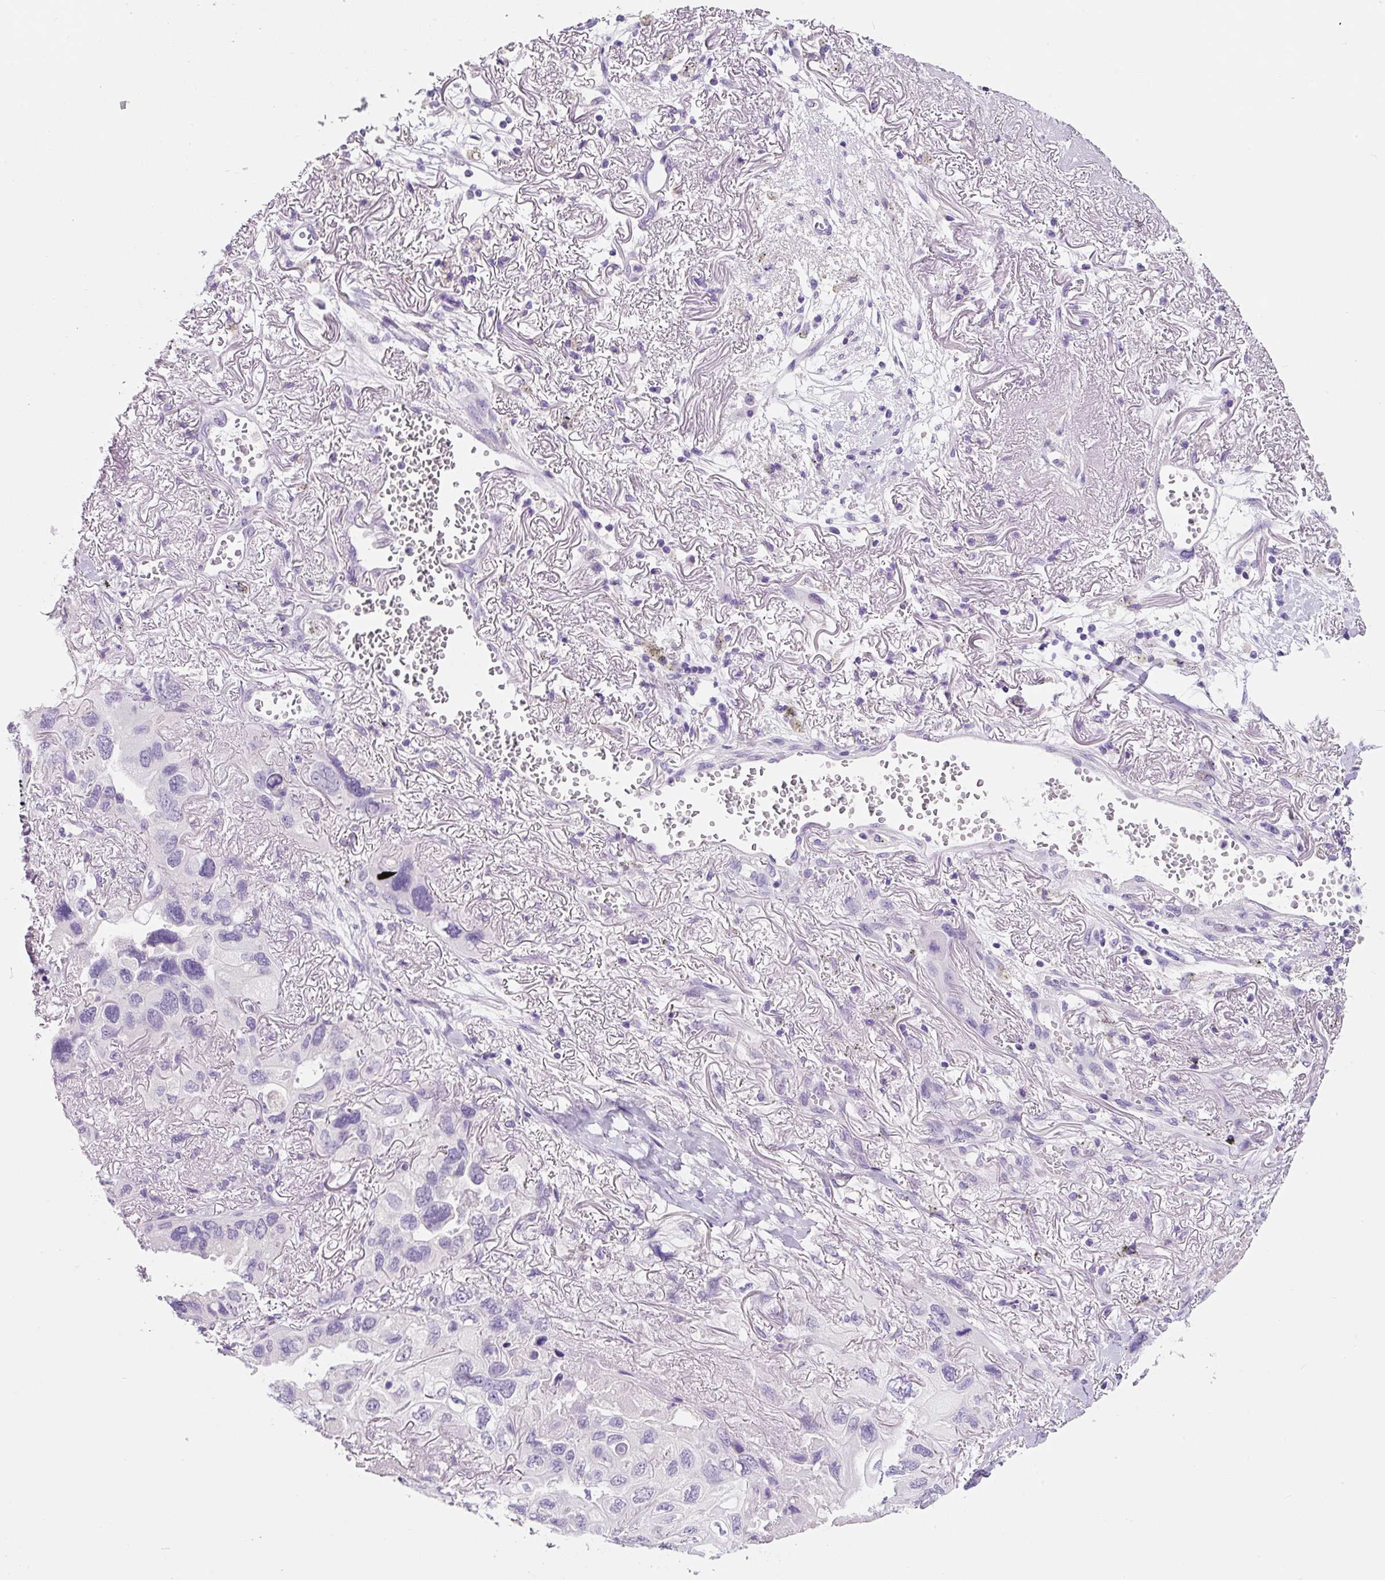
{"staining": {"intensity": "negative", "quantity": "none", "location": "none"}, "tissue": "lung cancer", "cell_type": "Tumor cells", "image_type": "cancer", "snomed": [{"axis": "morphology", "description": "Squamous cell carcinoma, NOS"}, {"axis": "topography", "description": "Lung"}], "caption": "High magnification brightfield microscopy of lung cancer stained with DAB (3,3'-diaminobenzidine) (brown) and counterstained with hematoxylin (blue): tumor cells show no significant positivity.", "gene": "SYP", "patient": {"sex": "female", "age": 73}}